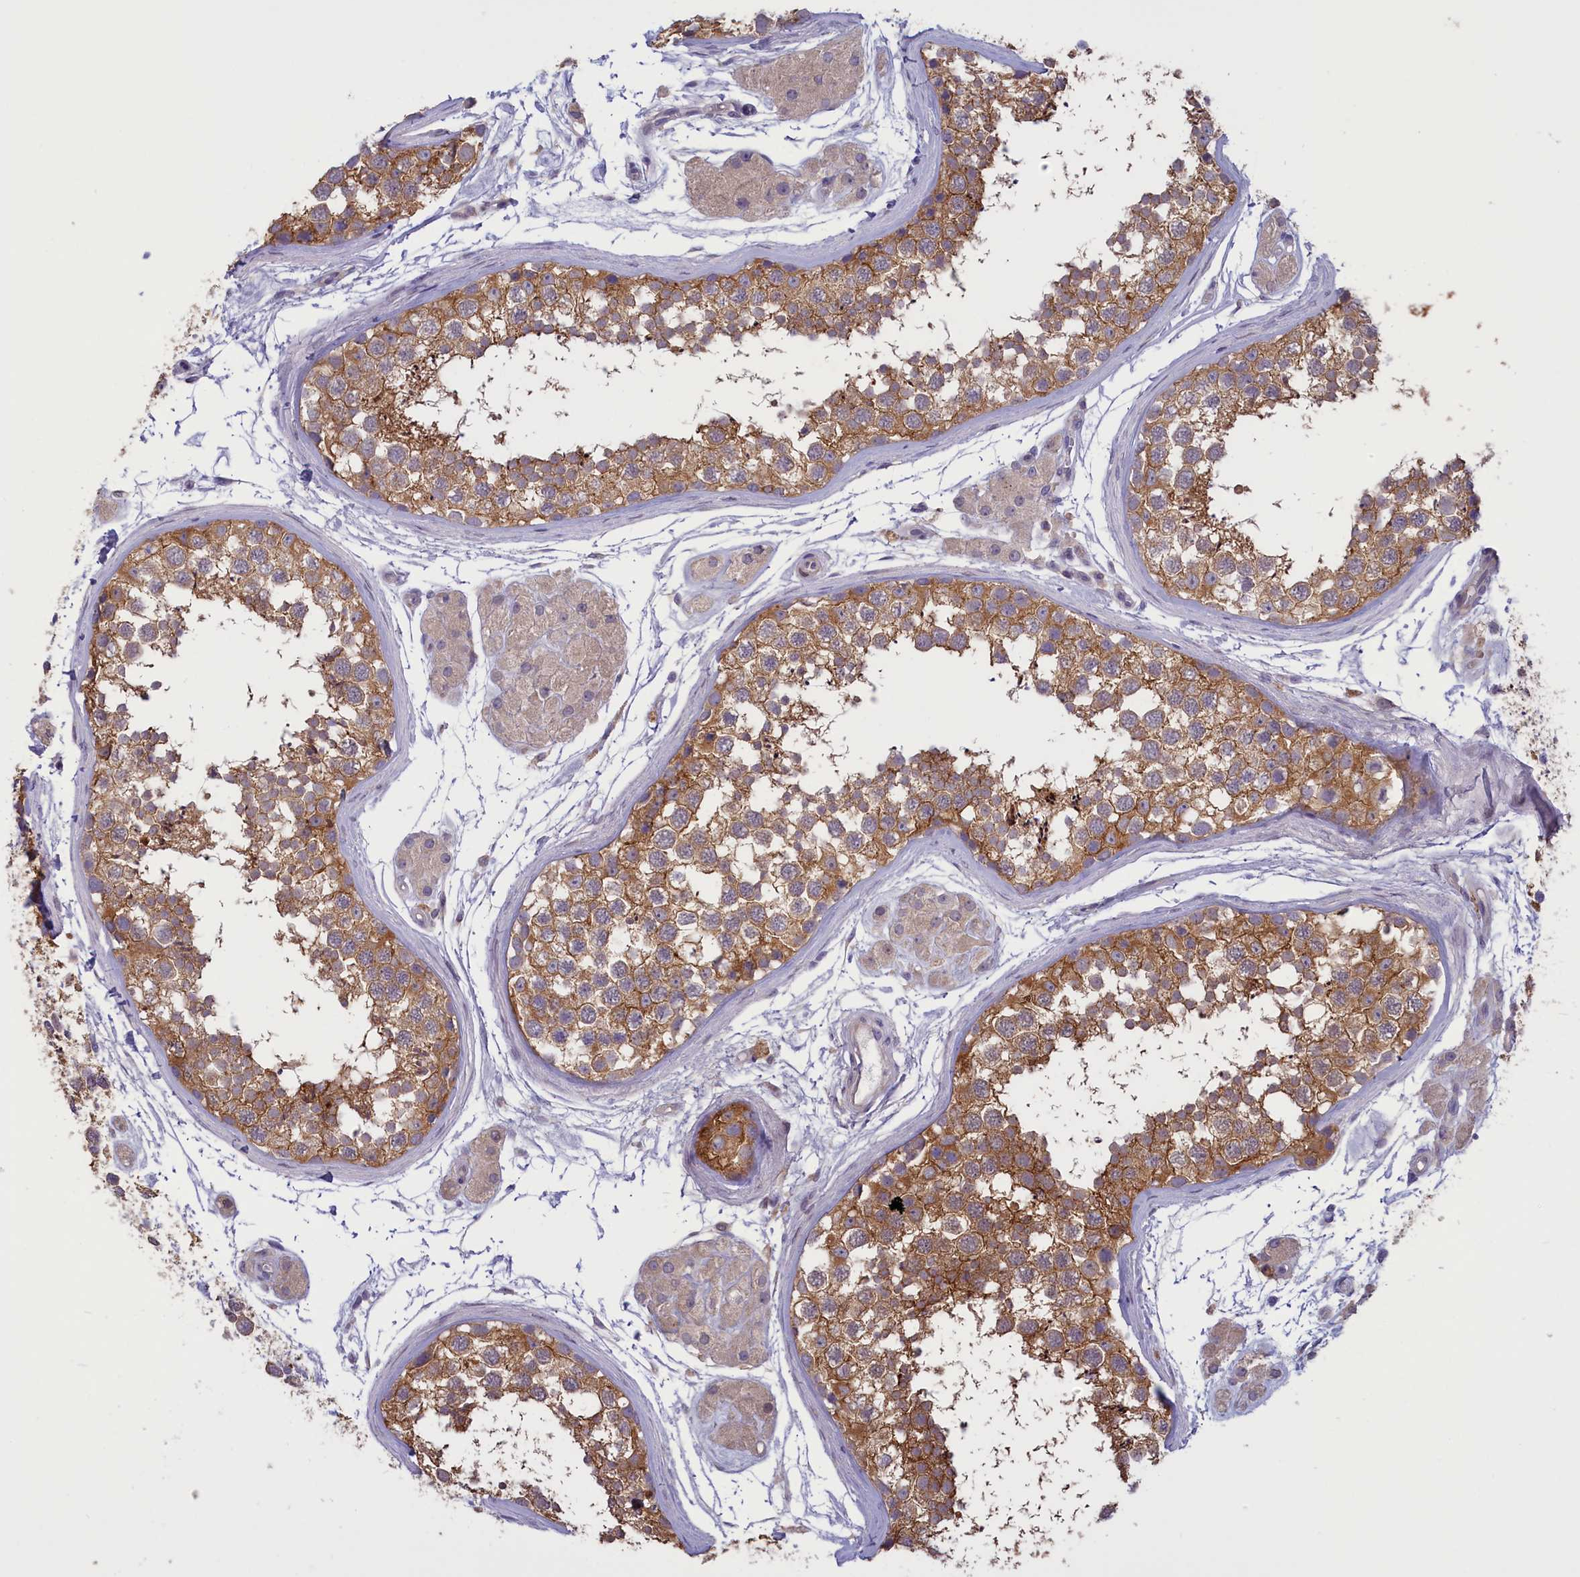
{"staining": {"intensity": "moderate", "quantity": ">75%", "location": "cytoplasmic/membranous"}, "tissue": "testis", "cell_type": "Cells in seminiferous ducts", "image_type": "normal", "snomed": [{"axis": "morphology", "description": "Normal tissue, NOS"}, {"axis": "topography", "description": "Testis"}], "caption": "Moderate cytoplasmic/membranous staining for a protein is present in approximately >75% of cells in seminiferous ducts of benign testis using immunohistochemistry (IHC).", "gene": "CORO2A", "patient": {"sex": "male", "age": 56}}